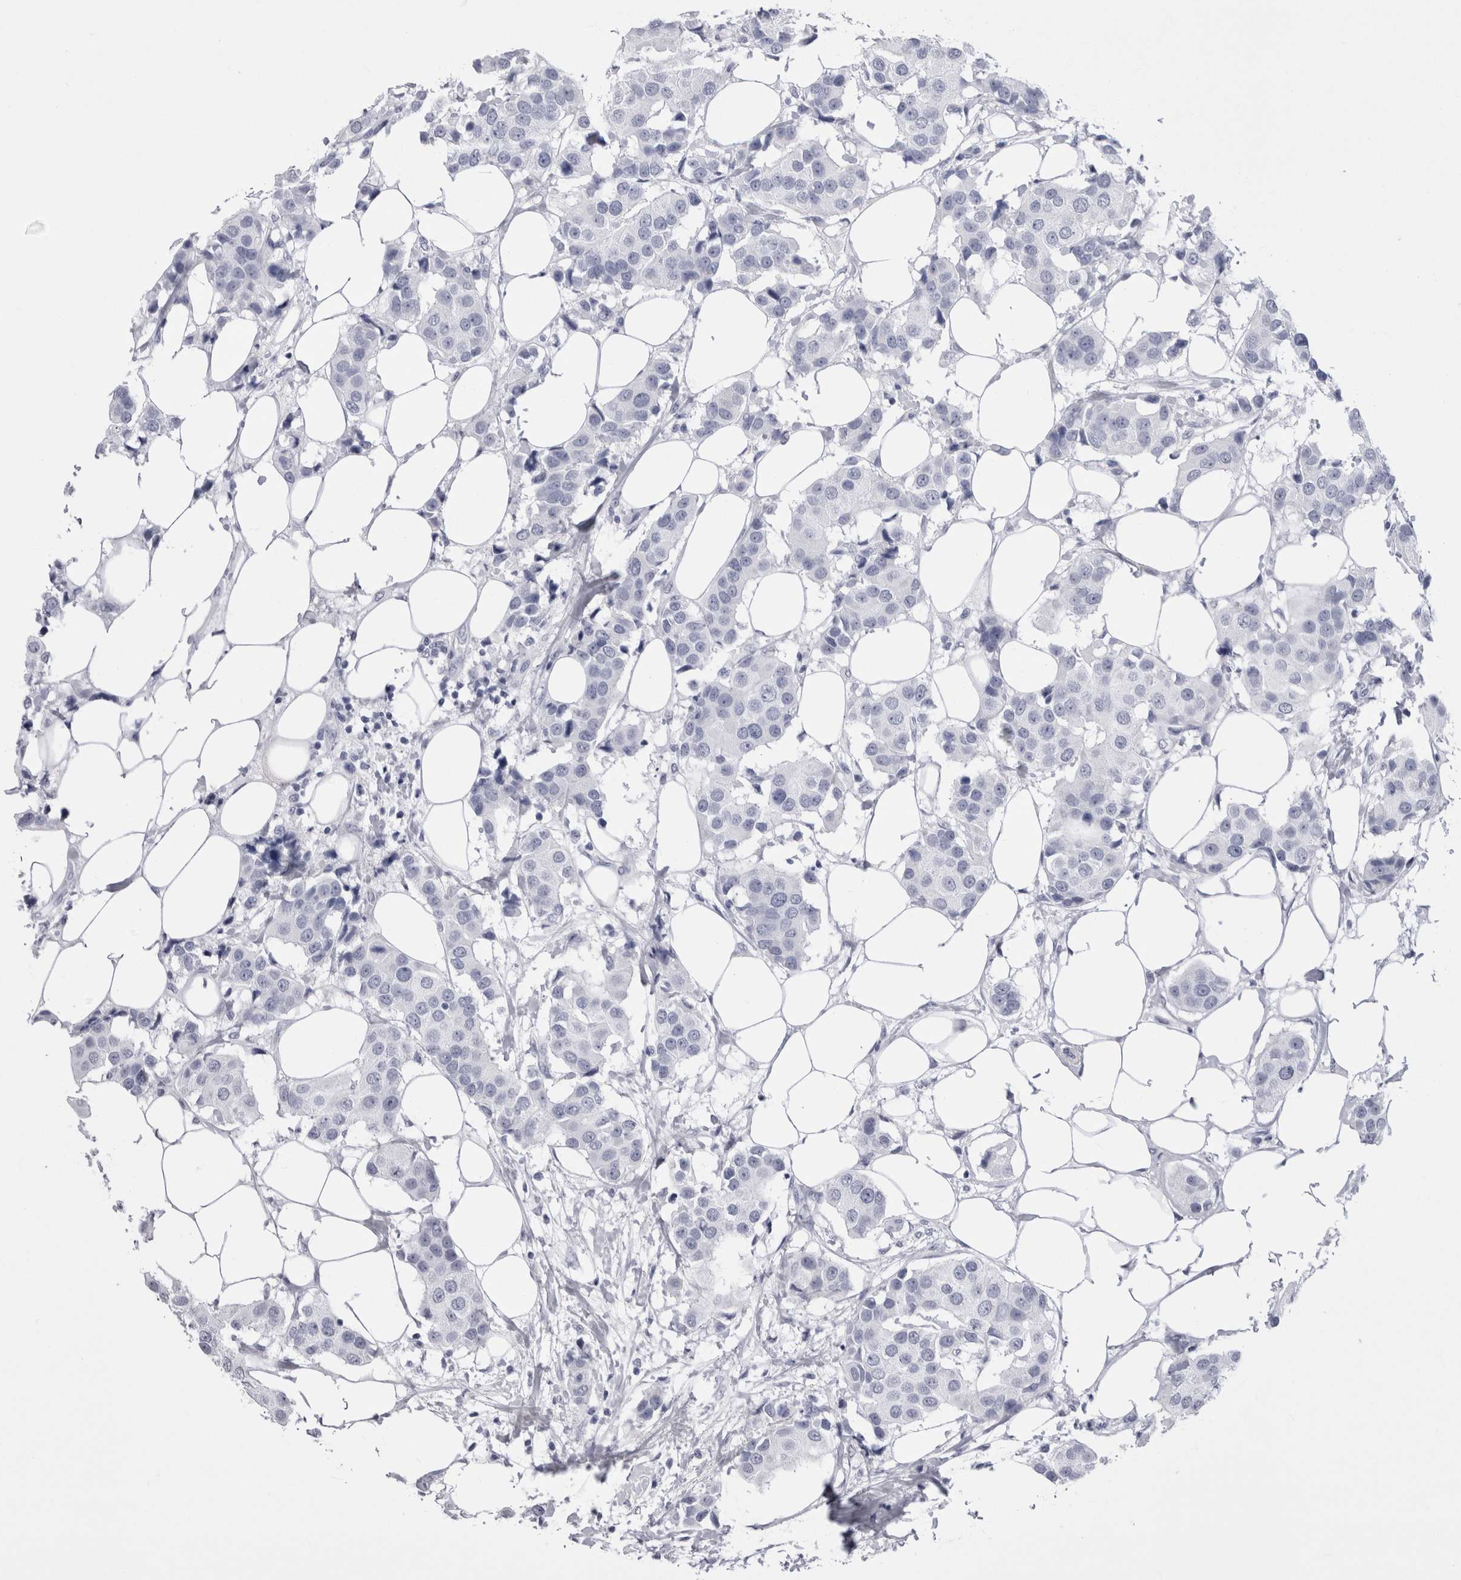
{"staining": {"intensity": "negative", "quantity": "none", "location": "none"}, "tissue": "breast cancer", "cell_type": "Tumor cells", "image_type": "cancer", "snomed": [{"axis": "morphology", "description": "Normal tissue, NOS"}, {"axis": "morphology", "description": "Duct carcinoma"}, {"axis": "topography", "description": "Breast"}], "caption": "Human invasive ductal carcinoma (breast) stained for a protein using immunohistochemistry (IHC) shows no expression in tumor cells.", "gene": "CDHR5", "patient": {"sex": "female", "age": 39}}